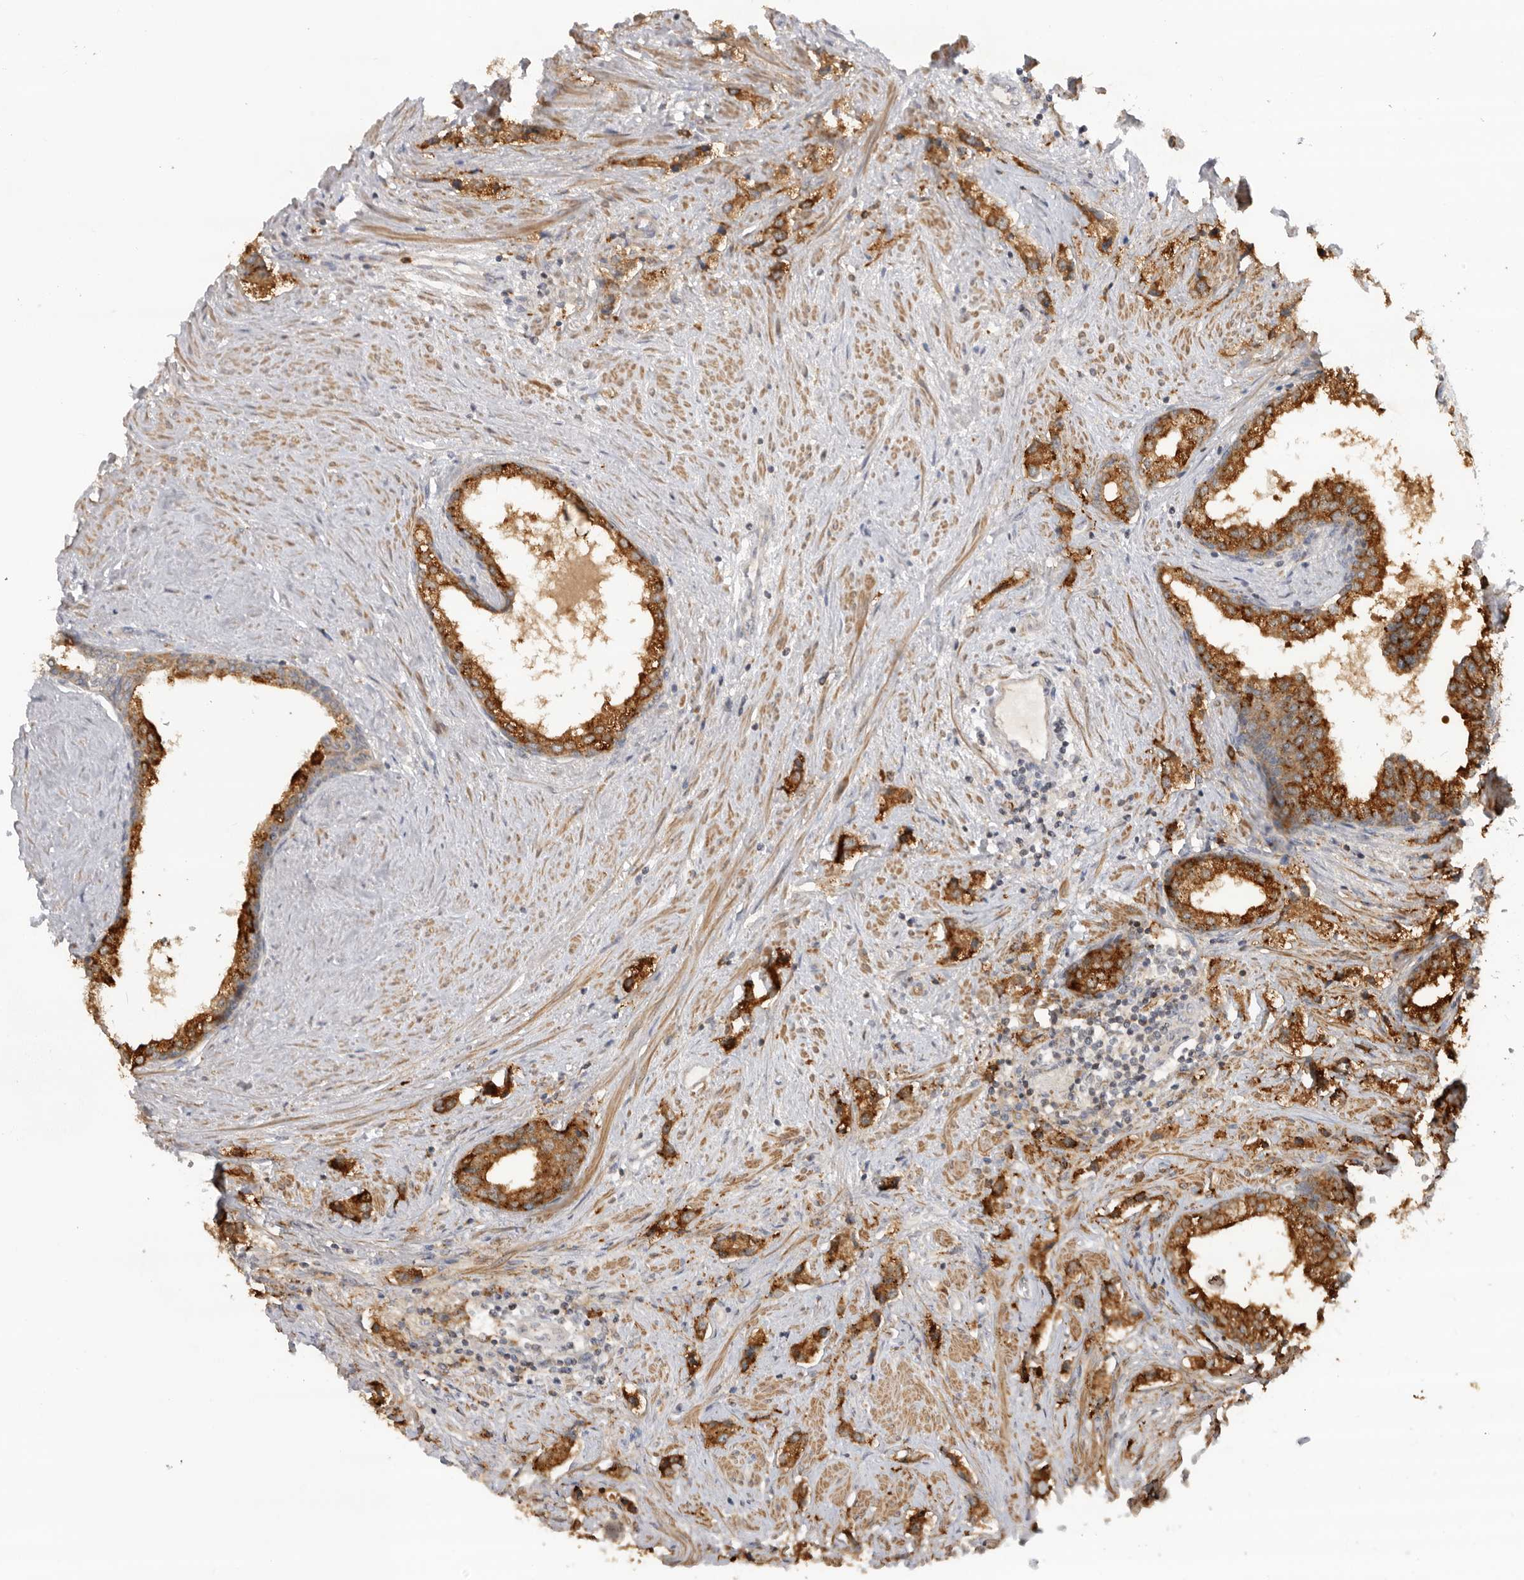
{"staining": {"intensity": "strong", "quantity": "25%-75%", "location": "cytoplasmic/membranous"}, "tissue": "prostate cancer", "cell_type": "Tumor cells", "image_type": "cancer", "snomed": [{"axis": "morphology", "description": "Adenocarcinoma, High grade"}, {"axis": "topography", "description": "Prostate"}], "caption": "Prostate cancer stained with DAB IHC shows high levels of strong cytoplasmic/membranous staining in about 25%-75% of tumor cells.", "gene": "GNE", "patient": {"sex": "male", "age": 66}}